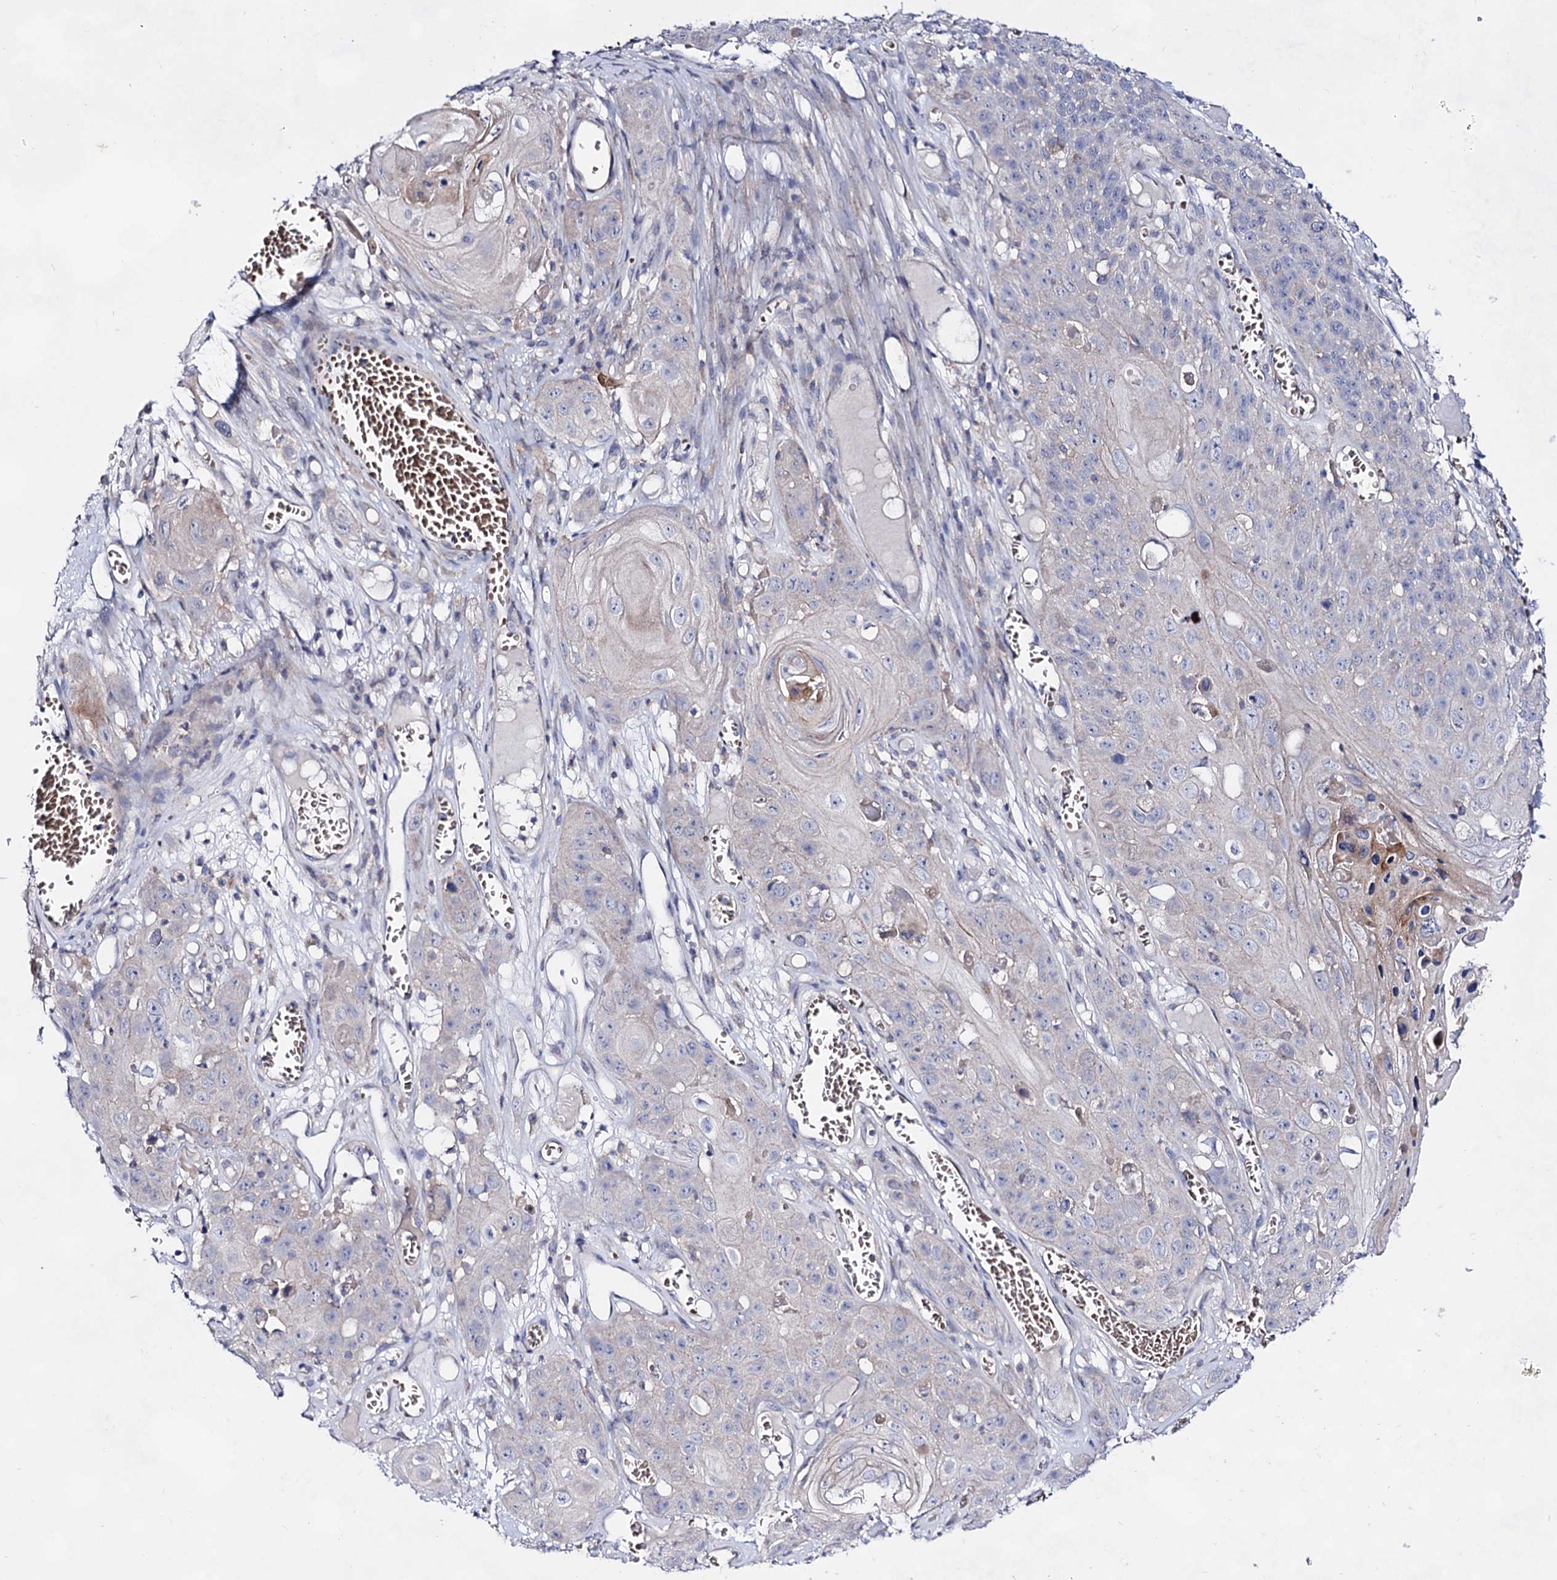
{"staining": {"intensity": "negative", "quantity": "none", "location": "none"}, "tissue": "skin cancer", "cell_type": "Tumor cells", "image_type": "cancer", "snomed": [{"axis": "morphology", "description": "Squamous cell carcinoma, NOS"}, {"axis": "topography", "description": "Skin"}], "caption": "Tumor cells are negative for protein expression in human skin cancer.", "gene": "PLIN1", "patient": {"sex": "male", "age": 55}}